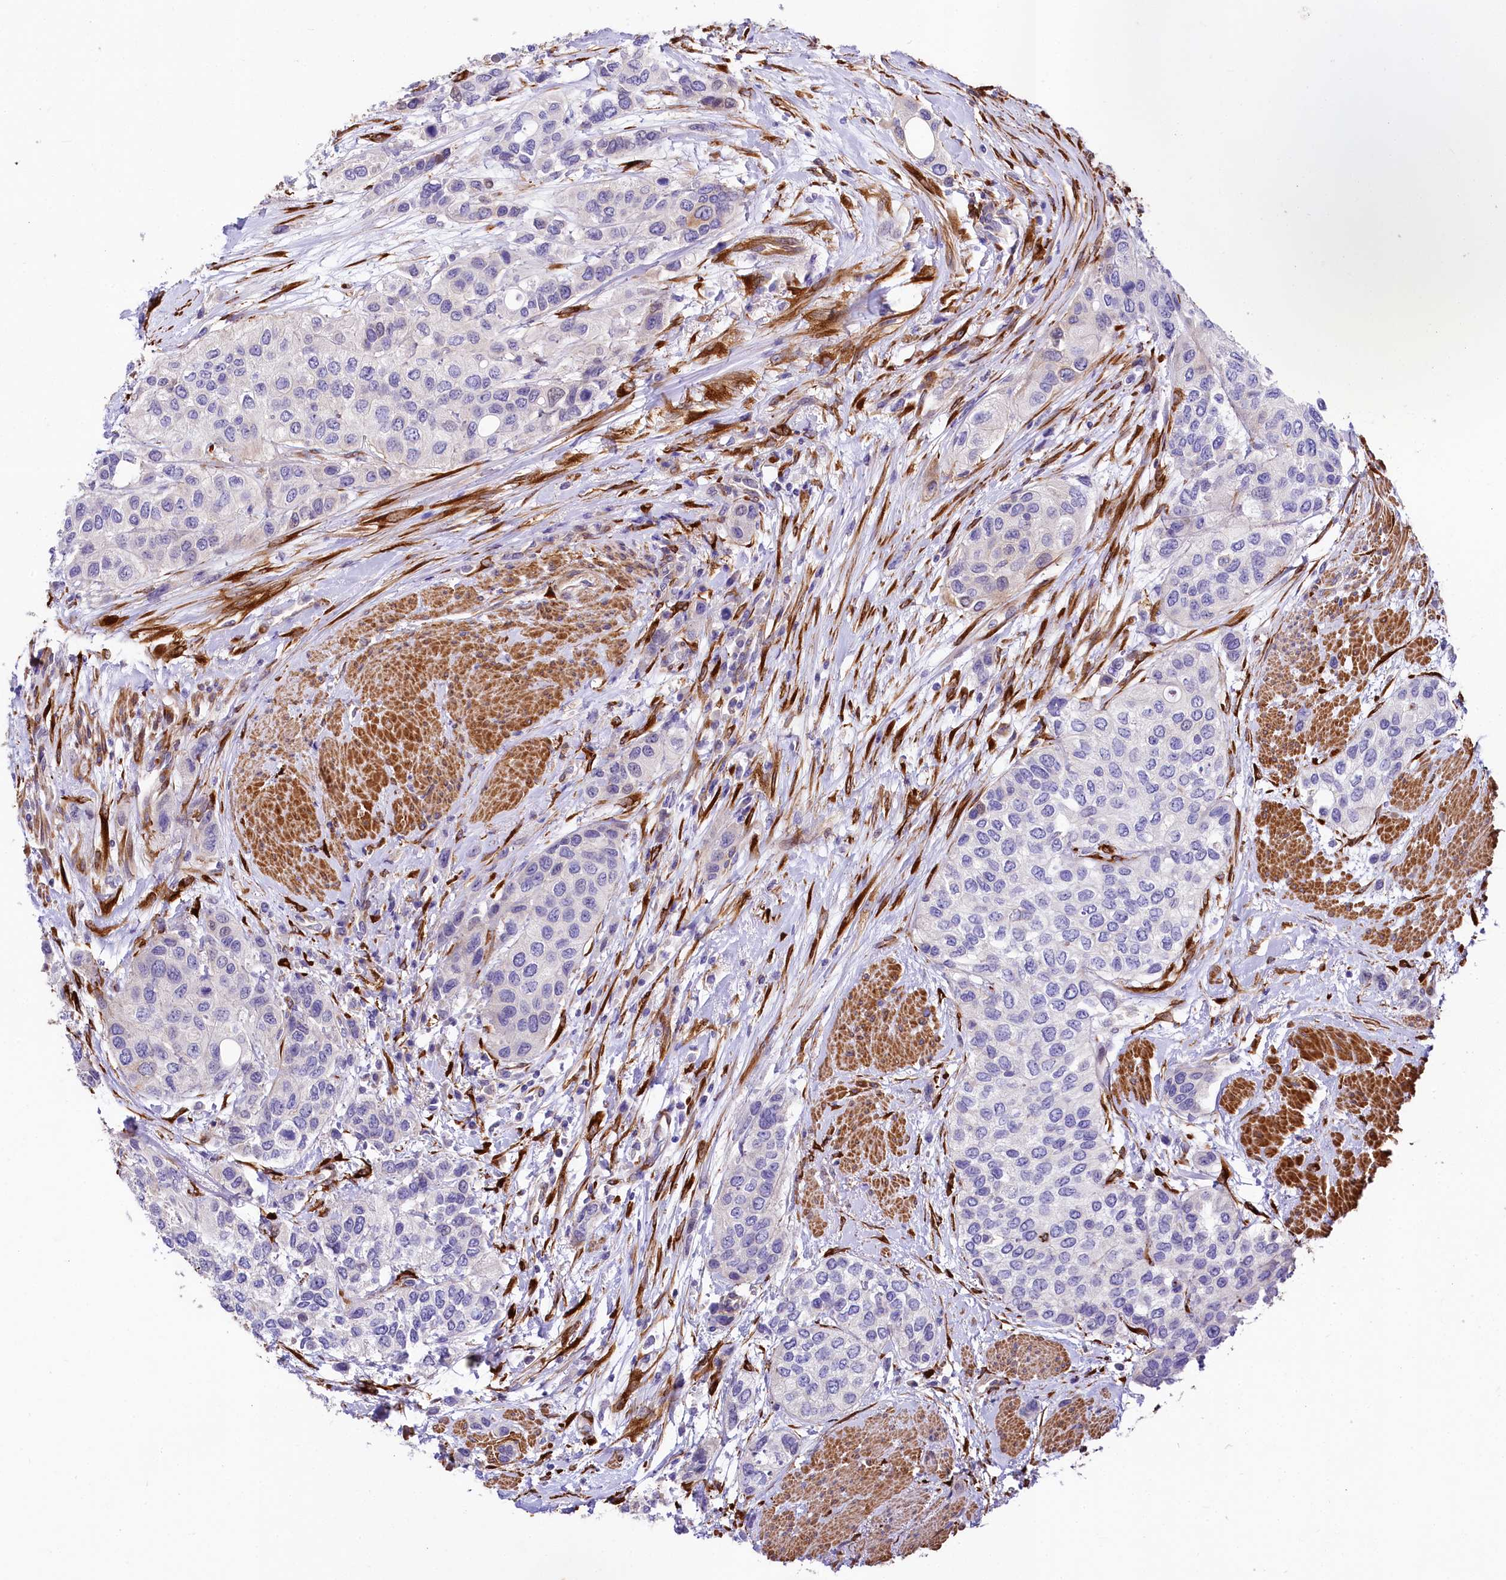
{"staining": {"intensity": "negative", "quantity": "none", "location": "none"}, "tissue": "urothelial cancer", "cell_type": "Tumor cells", "image_type": "cancer", "snomed": [{"axis": "morphology", "description": "Normal tissue, NOS"}, {"axis": "morphology", "description": "Urothelial carcinoma, High grade"}, {"axis": "topography", "description": "Vascular tissue"}, {"axis": "topography", "description": "Urinary bladder"}], "caption": "Tumor cells are negative for protein expression in human urothelial cancer.", "gene": "FCHSD2", "patient": {"sex": "female", "age": 56}}